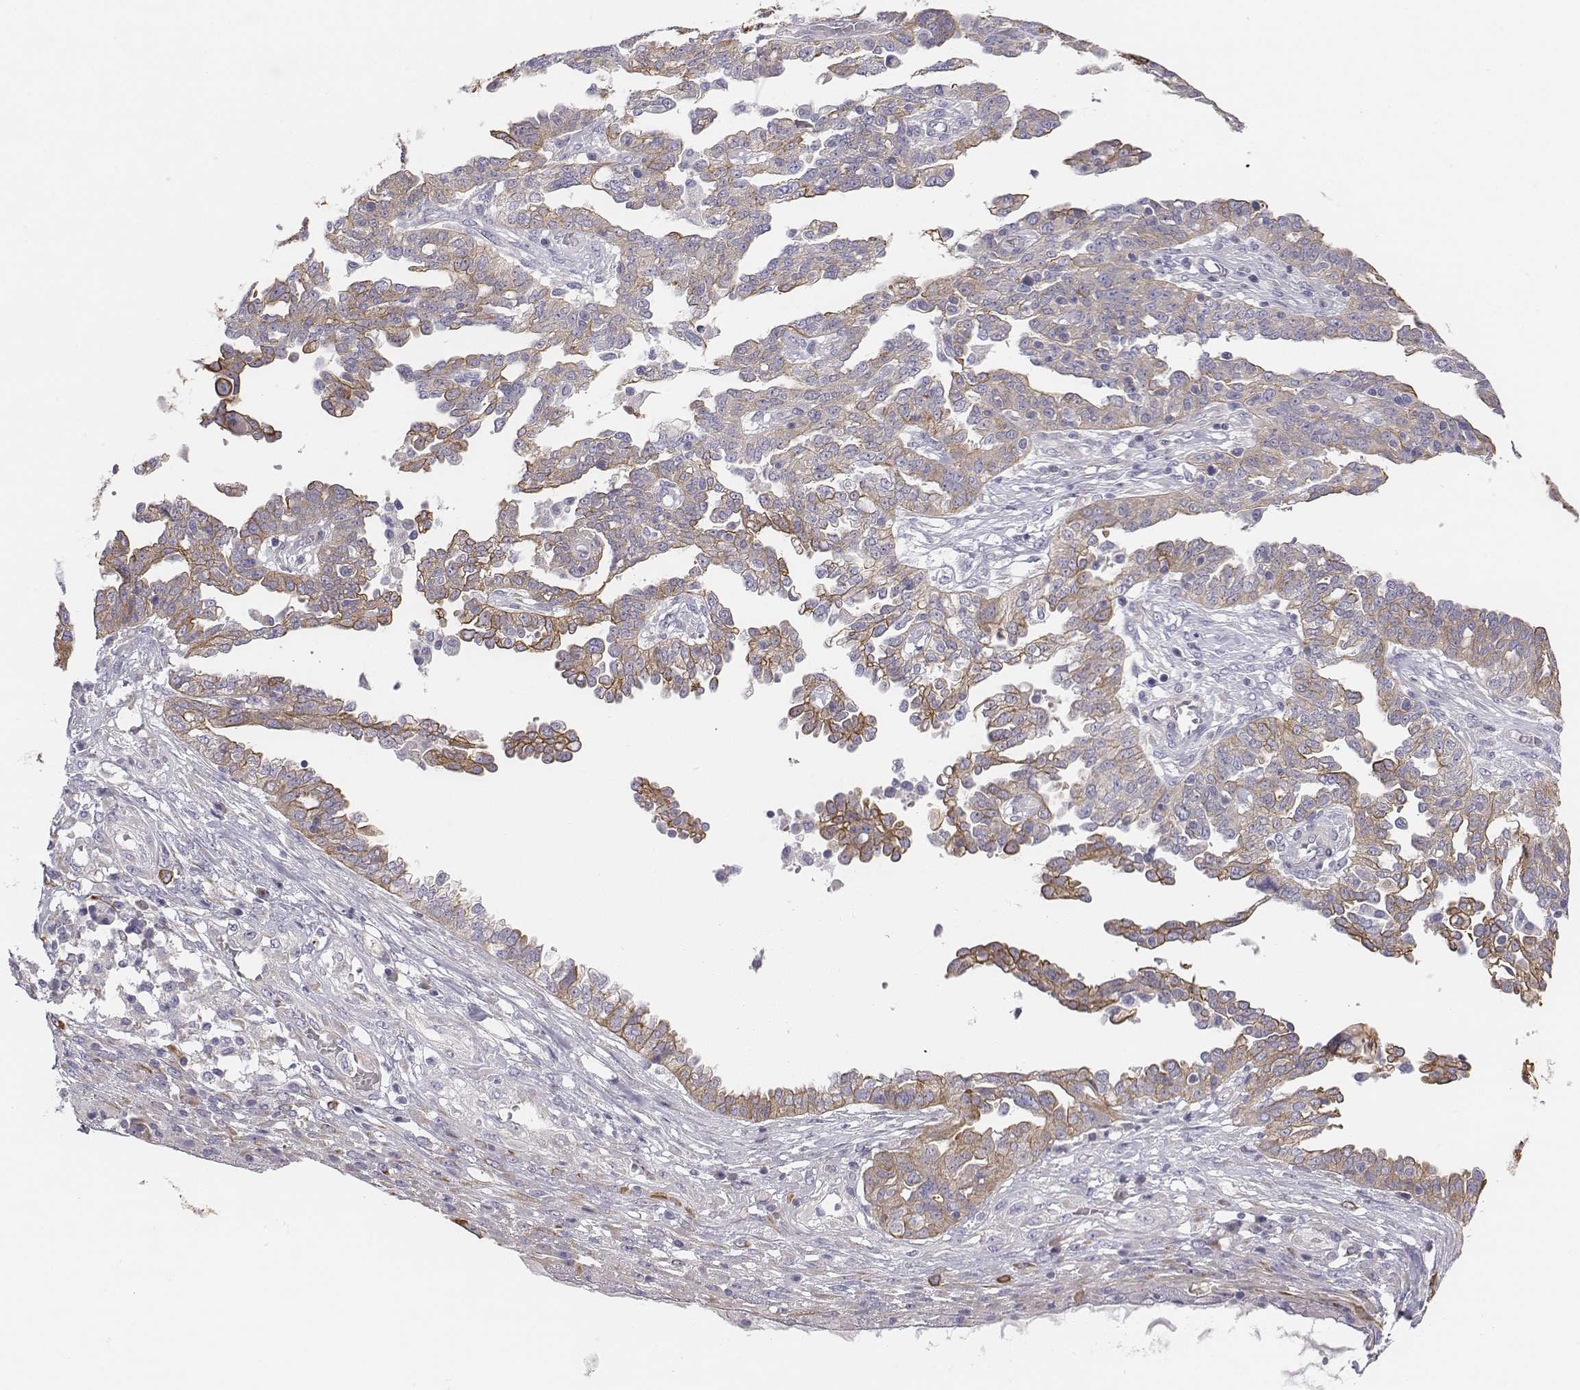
{"staining": {"intensity": "moderate", "quantity": "<25%", "location": "cytoplasmic/membranous"}, "tissue": "ovarian cancer", "cell_type": "Tumor cells", "image_type": "cancer", "snomed": [{"axis": "morphology", "description": "Cystadenocarcinoma, serous, NOS"}, {"axis": "topography", "description": "Ovary"}], "caption": "Protein expression analysis of ovarian serous cystadenocarcinoma displays moderate cytoplasmic/membranous positivity in about <25% of tumor cells.", "gene": "CHST14", "patient": {"sex": "female", "age": 67}}